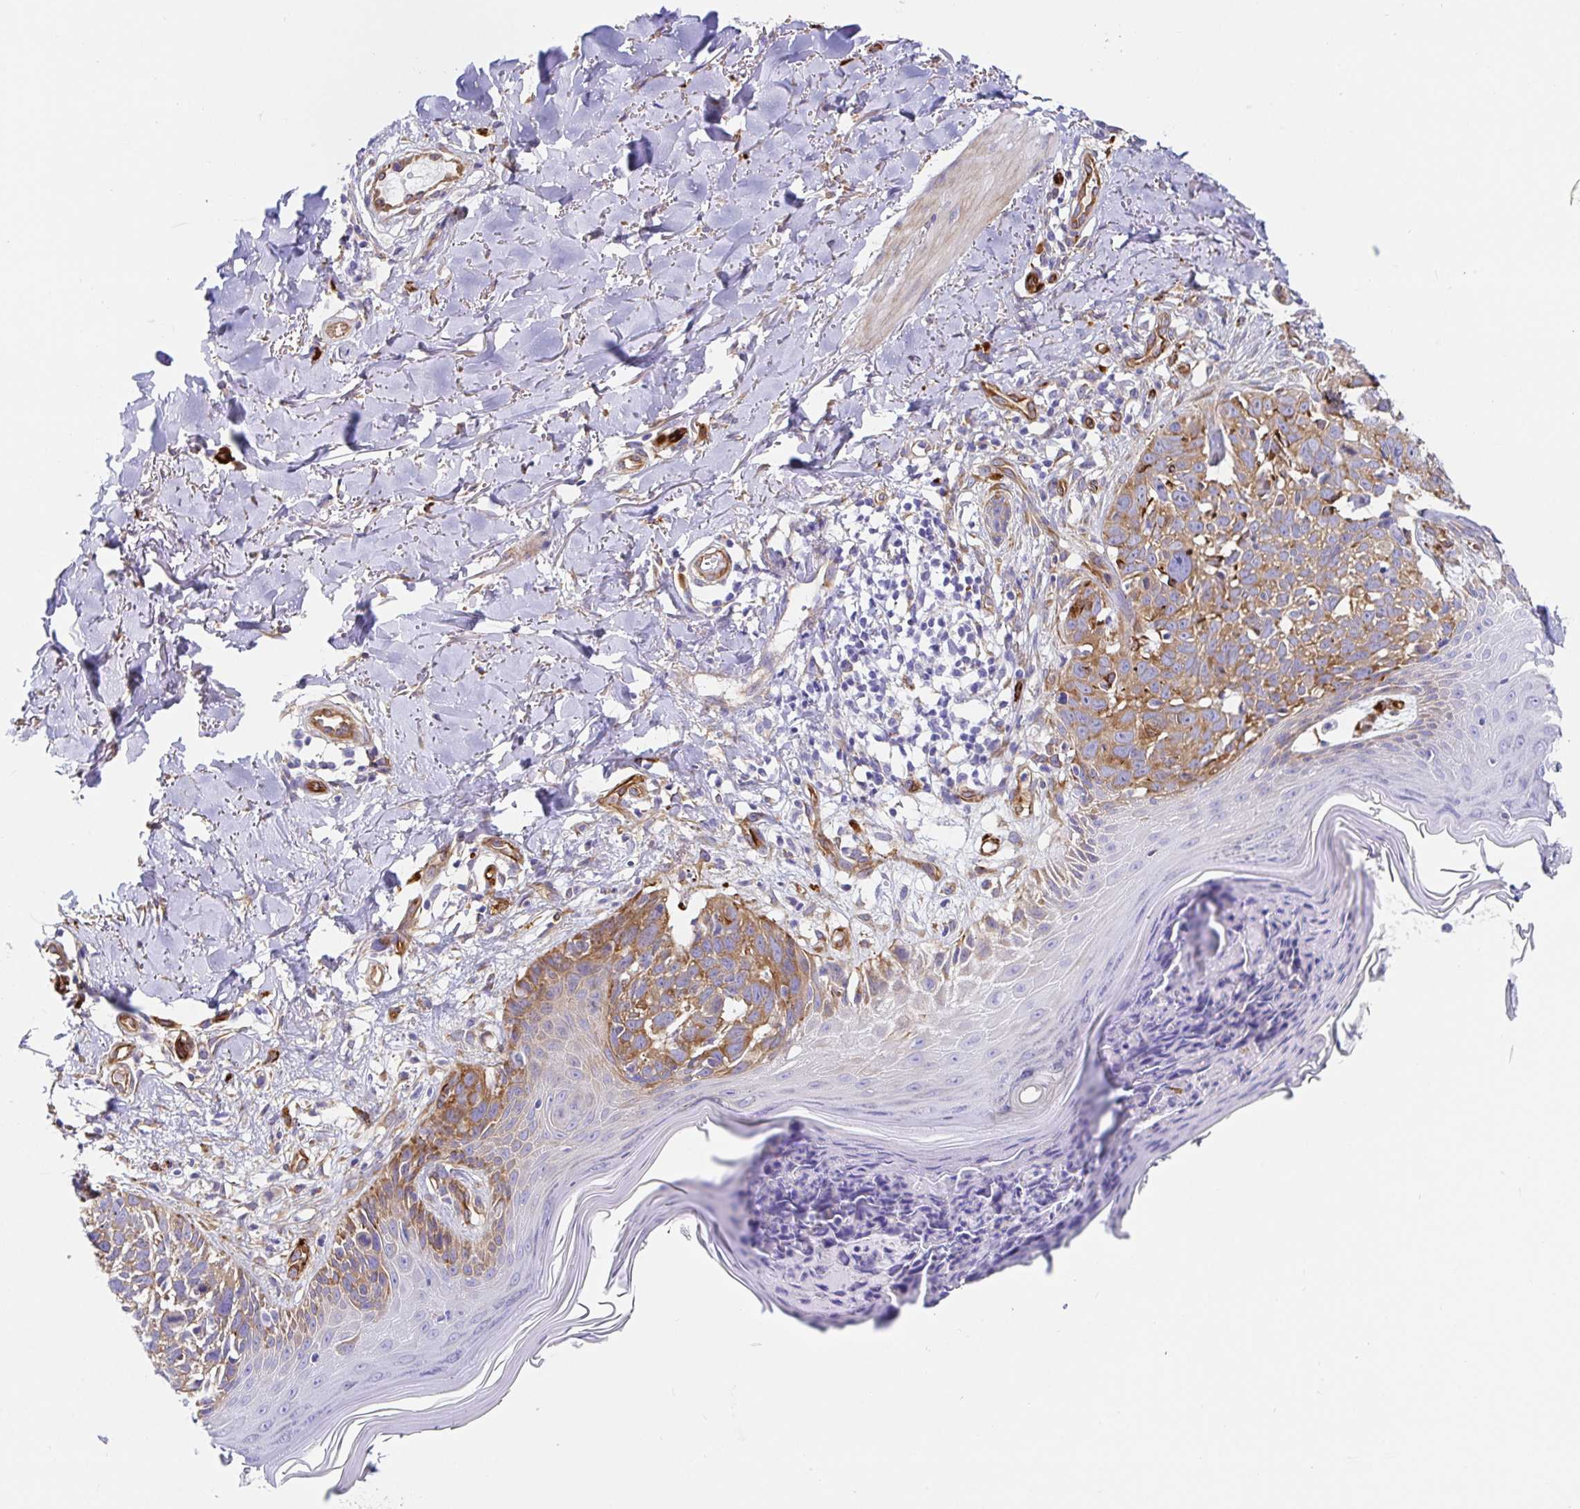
{"staining": {"intensity": "moderate", "quantity": ">75%", "location": "cytoplasmic/membranous"}, "tissue": "skin cancer", "cell_type": "Tumor cells", "image_type": "cancer", "snomed": [{"axis": "morphology", "description": "Basal cell carcinoma"}, {"axis": "topography", "description": "Skin"}], "caption": "Approximately >75% of tumor cells in human skin basal cell carcinoma exhibit moderate cytoplasmic/membranous protein positivity as visualized by brown immunohistochemical staining.", "gene": "DOCK1", "patient": {"sex": "female", "age": 45}}